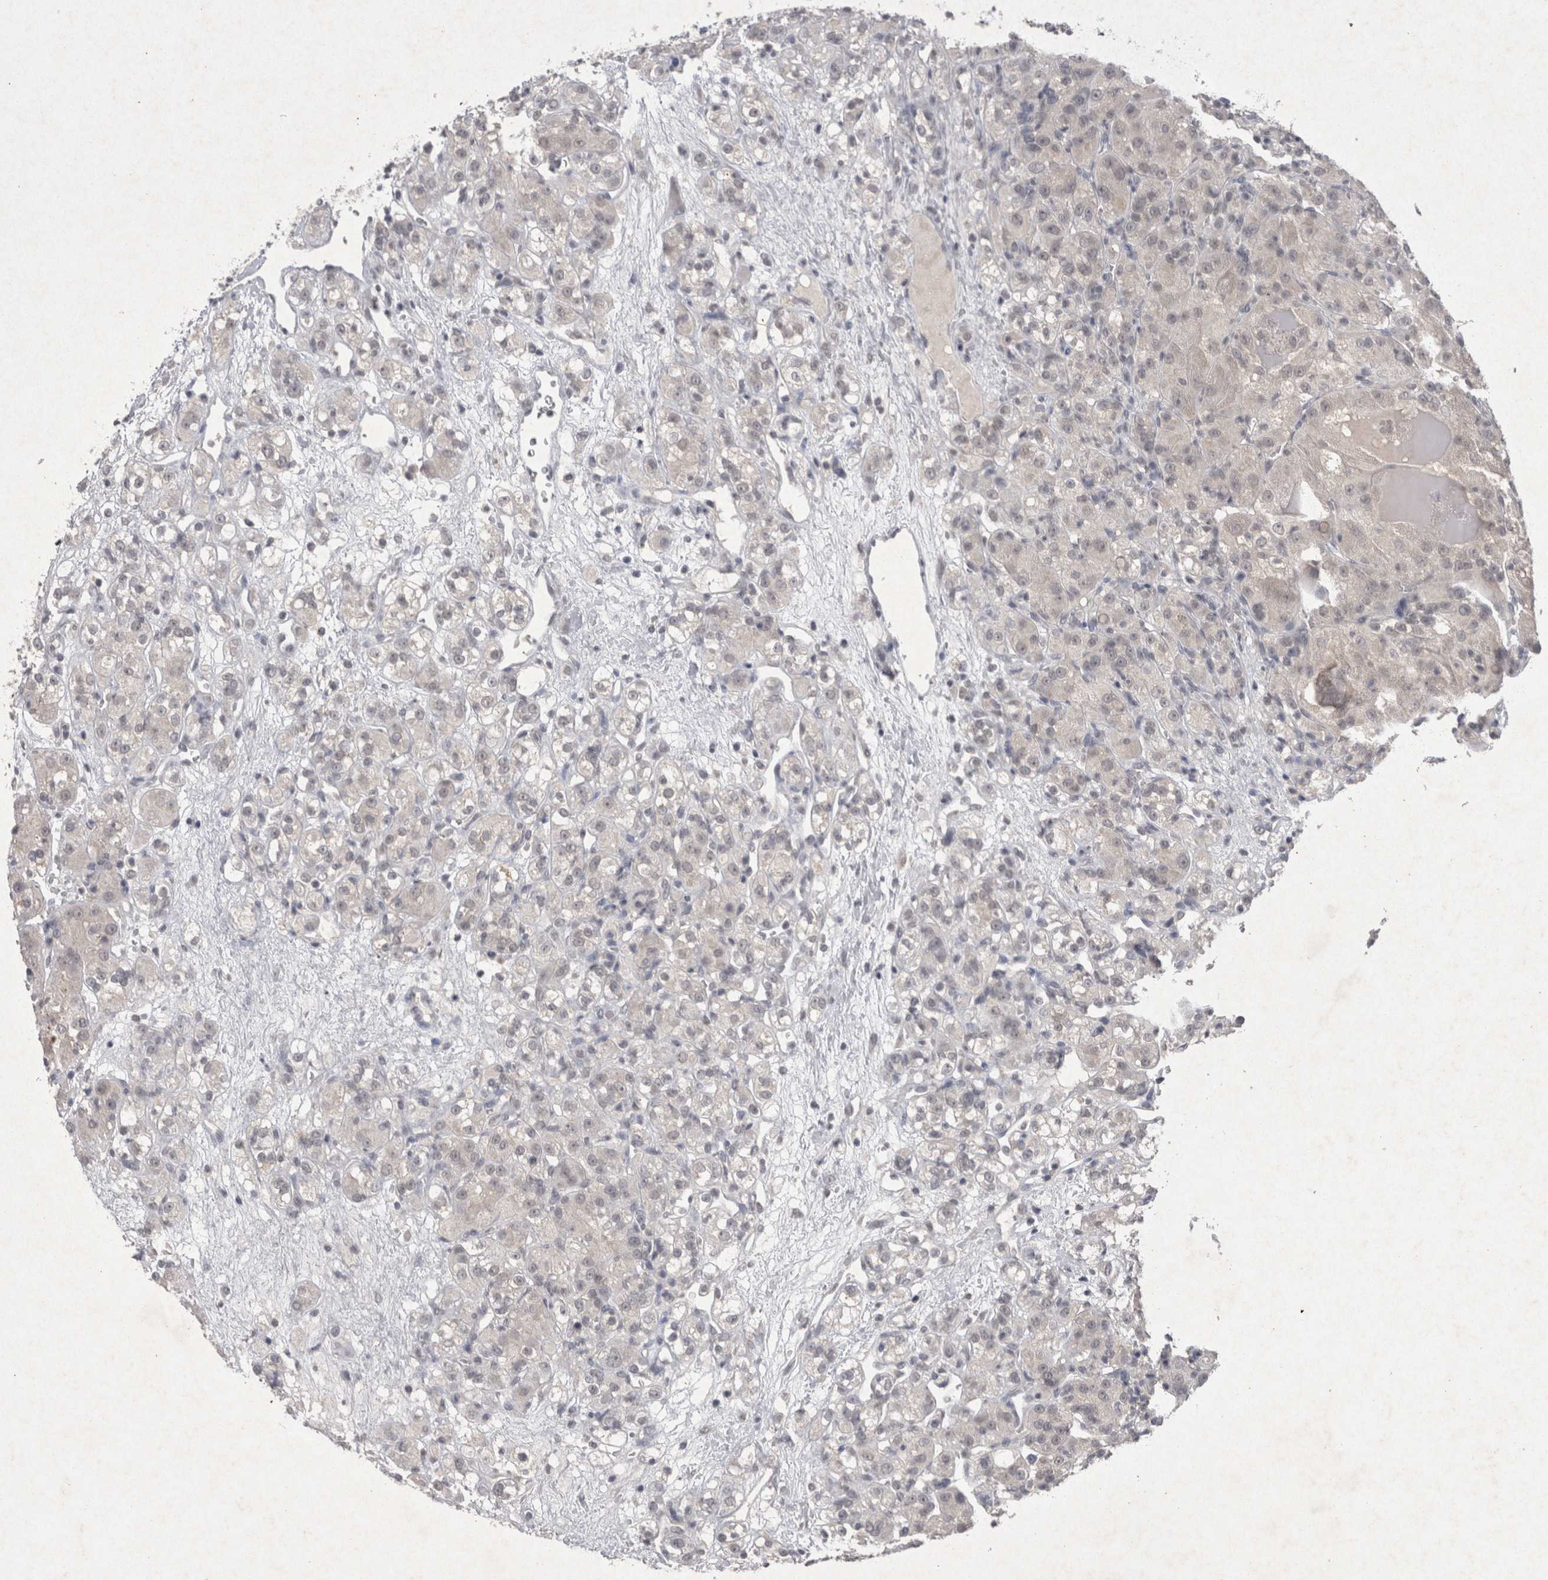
{"staining": {"intensity": "negative", "quantity": "none", "location": "none"}, "tissue": "renal cancer", "cell_type": "Tumor cells", "image_type": "cancer", "snomed": [{"axis": "morphology", "description": "Normal tissue, NOS"}, {"axis": "morphology", "description": "Adenocarcinoma, NOS"}, {"axis": "topography", "description": "Kidney"}], "caption": "IHC of adenocarcinoma (renal) exhibits no positivity in tumor cells.", "gene": "LYVE1", "patient": {"sex": "male", "age": 61}}